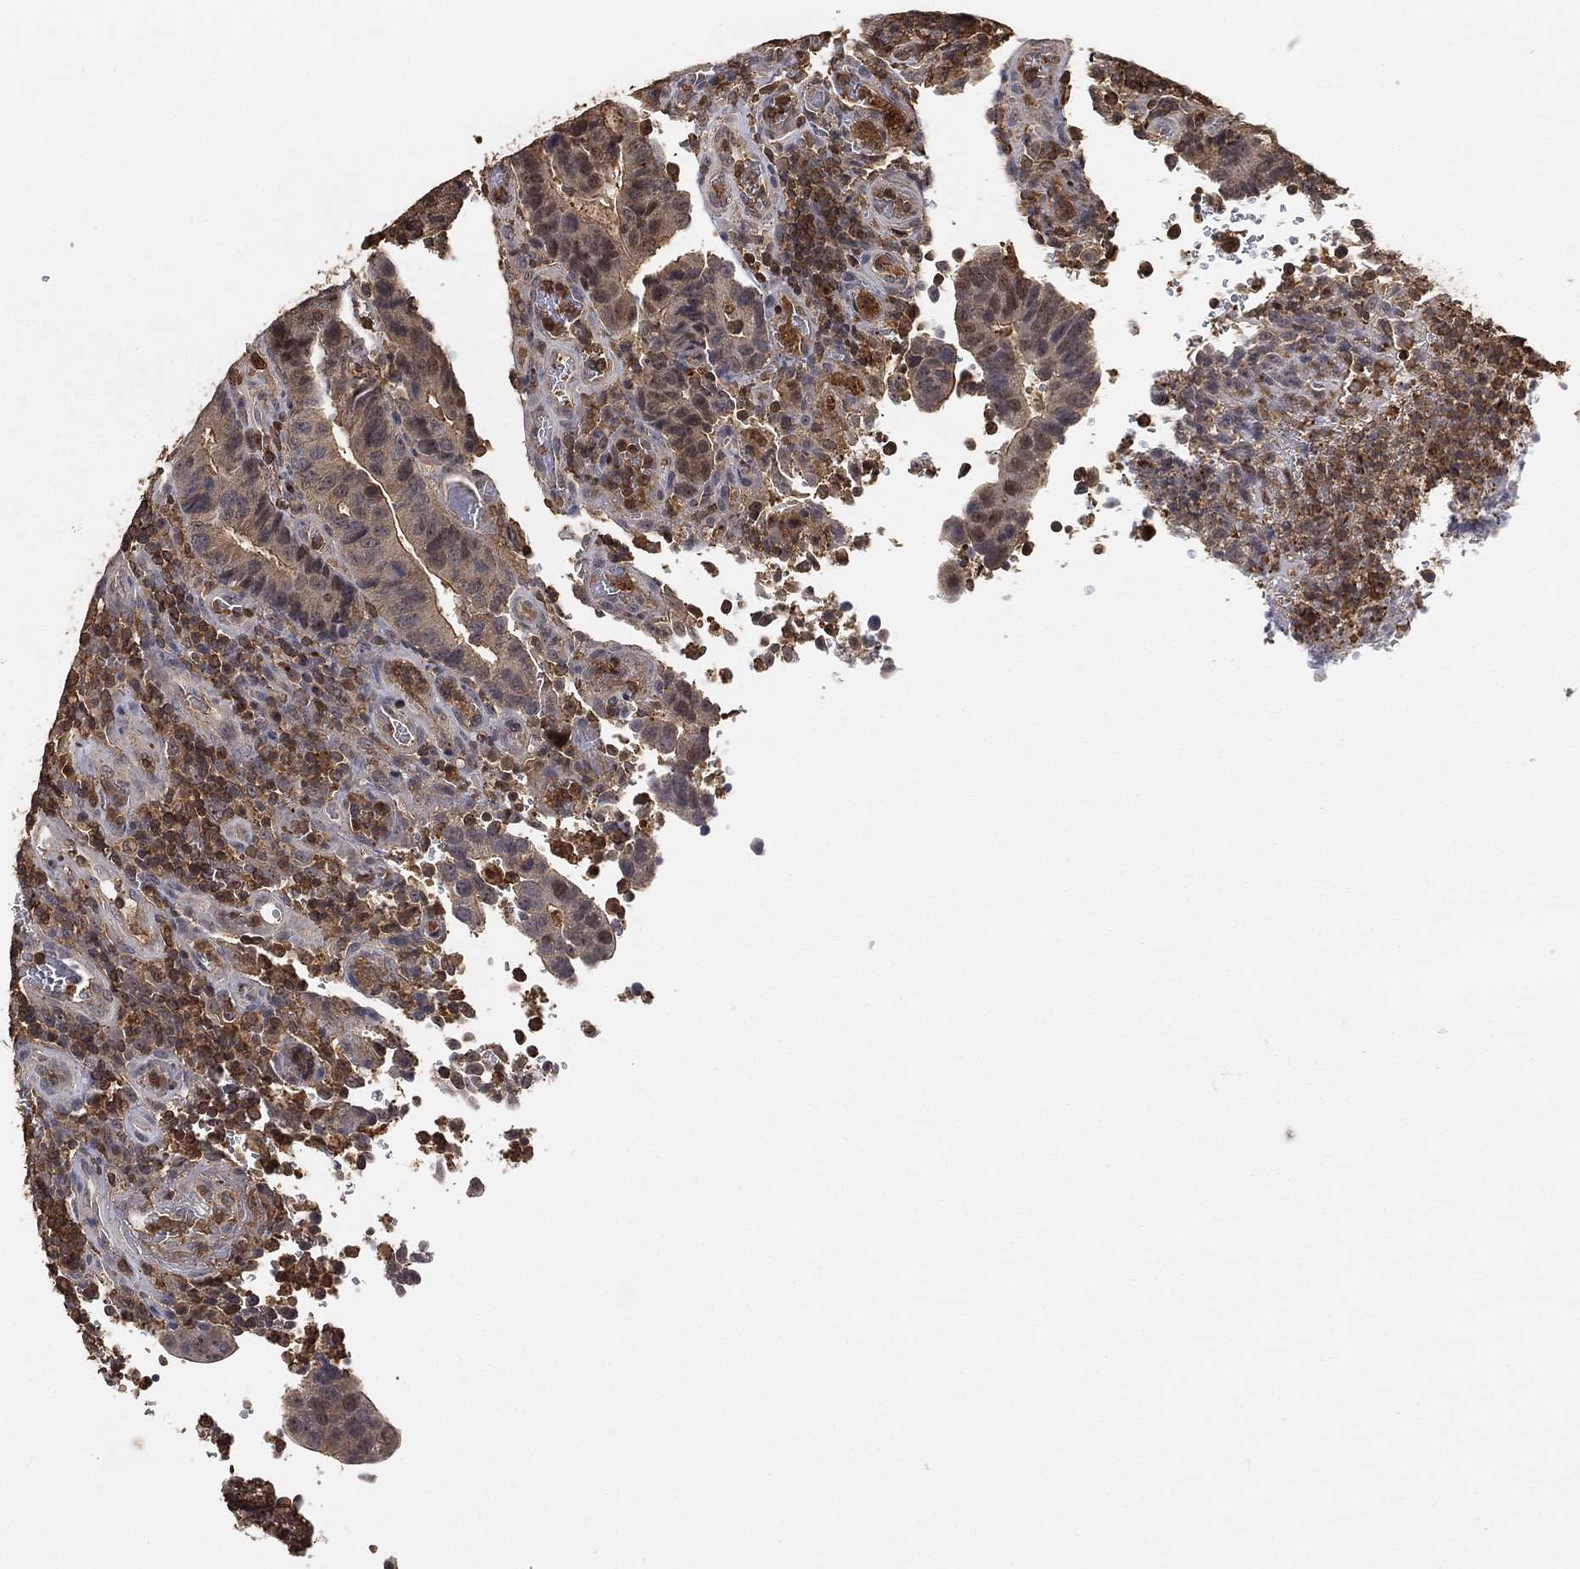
{"staining": {"intensity": "weak", "quantity": "<25%", "location": "cytoplasmic/membranous"}, "tissue": "colorectal cancer", "cell_type": "Tumor cells", "image_type": "cancer", "snomed": [{"axis": "morphology", "description": "Adenocarcinoma, NOS"}, {"axis": "topography", "description": "Colon"}], "caption": "IHC image of human colorectal cancer (adenocarcinoma) stained for a protein (brown), which exhibits no positivity in tumor cells. Brightfield microscopy of immunohistochemistry (IHC) stained with DAB (brown) and hematoxylin (blue), captured at high magnification.", "gene": "CRYL1", "patient": {"sex": "female", "age": 56}}